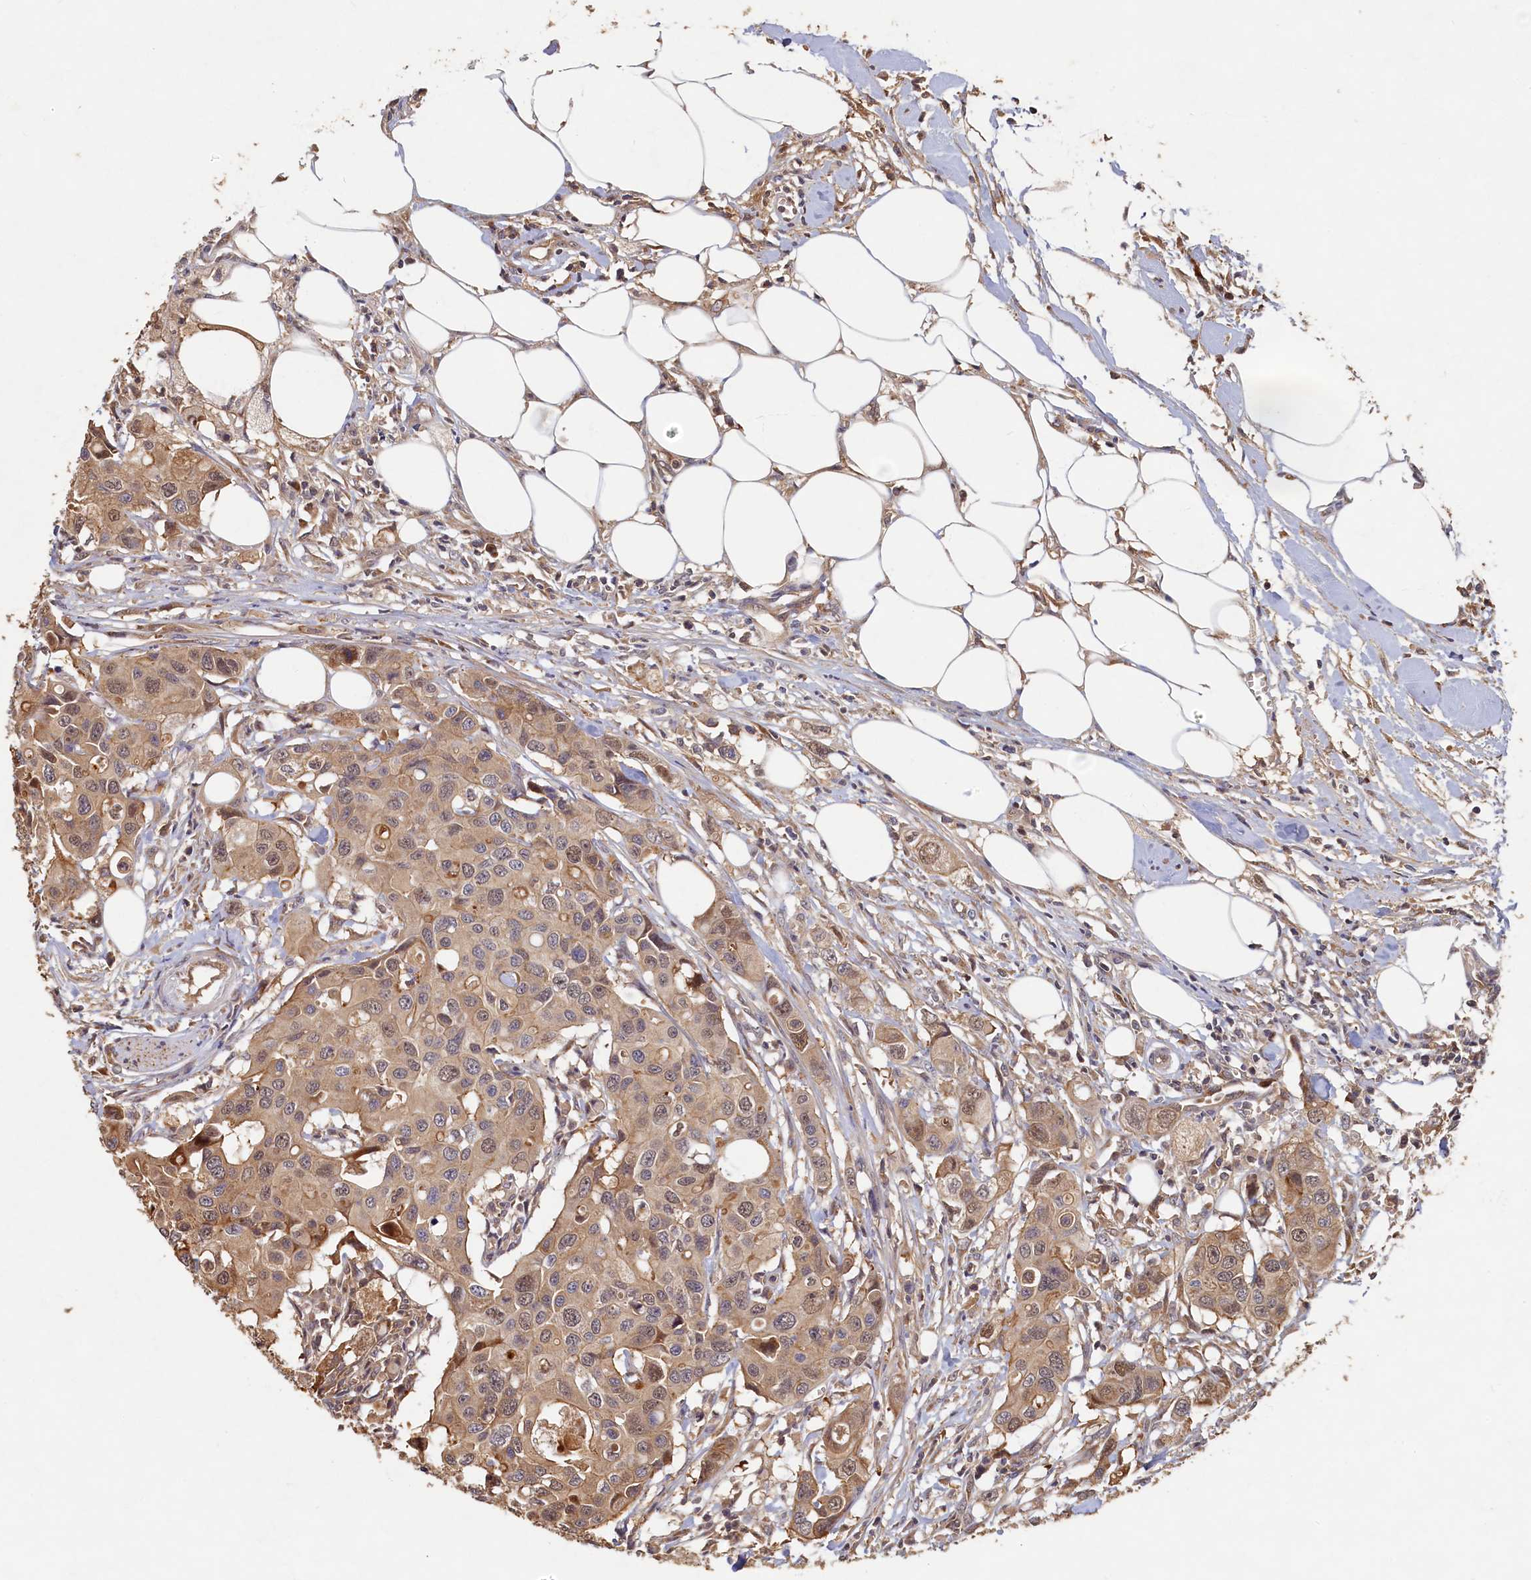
{"staining": {"intensity": "weak", "quantity": ">75%", "location": "cytoplasmic/membranous"}, "tissue": "colorectal cancer", "cell_type": "Tumor cells", "image_type": "cancer", "snomed": [{"axis": "morphology", "description": "Adenocarcinoma, NOS"}, {"axis": "topography", "description": "Colon"}], "caption": "A high-resolution micrograph shows immunohistochemistry (IHC) staining of colorectal cancer, which shows weak cytoplasmic/membranous positivity in approximately >75% of tumor cells. The staining was performed using DAB to visualize the protein expression in brown, while the nuclei were stained in blue with hematoxylin (Magnification: 20x).", "gene": "LCMT2", "patient": {"sex": "male", "age": 77}}